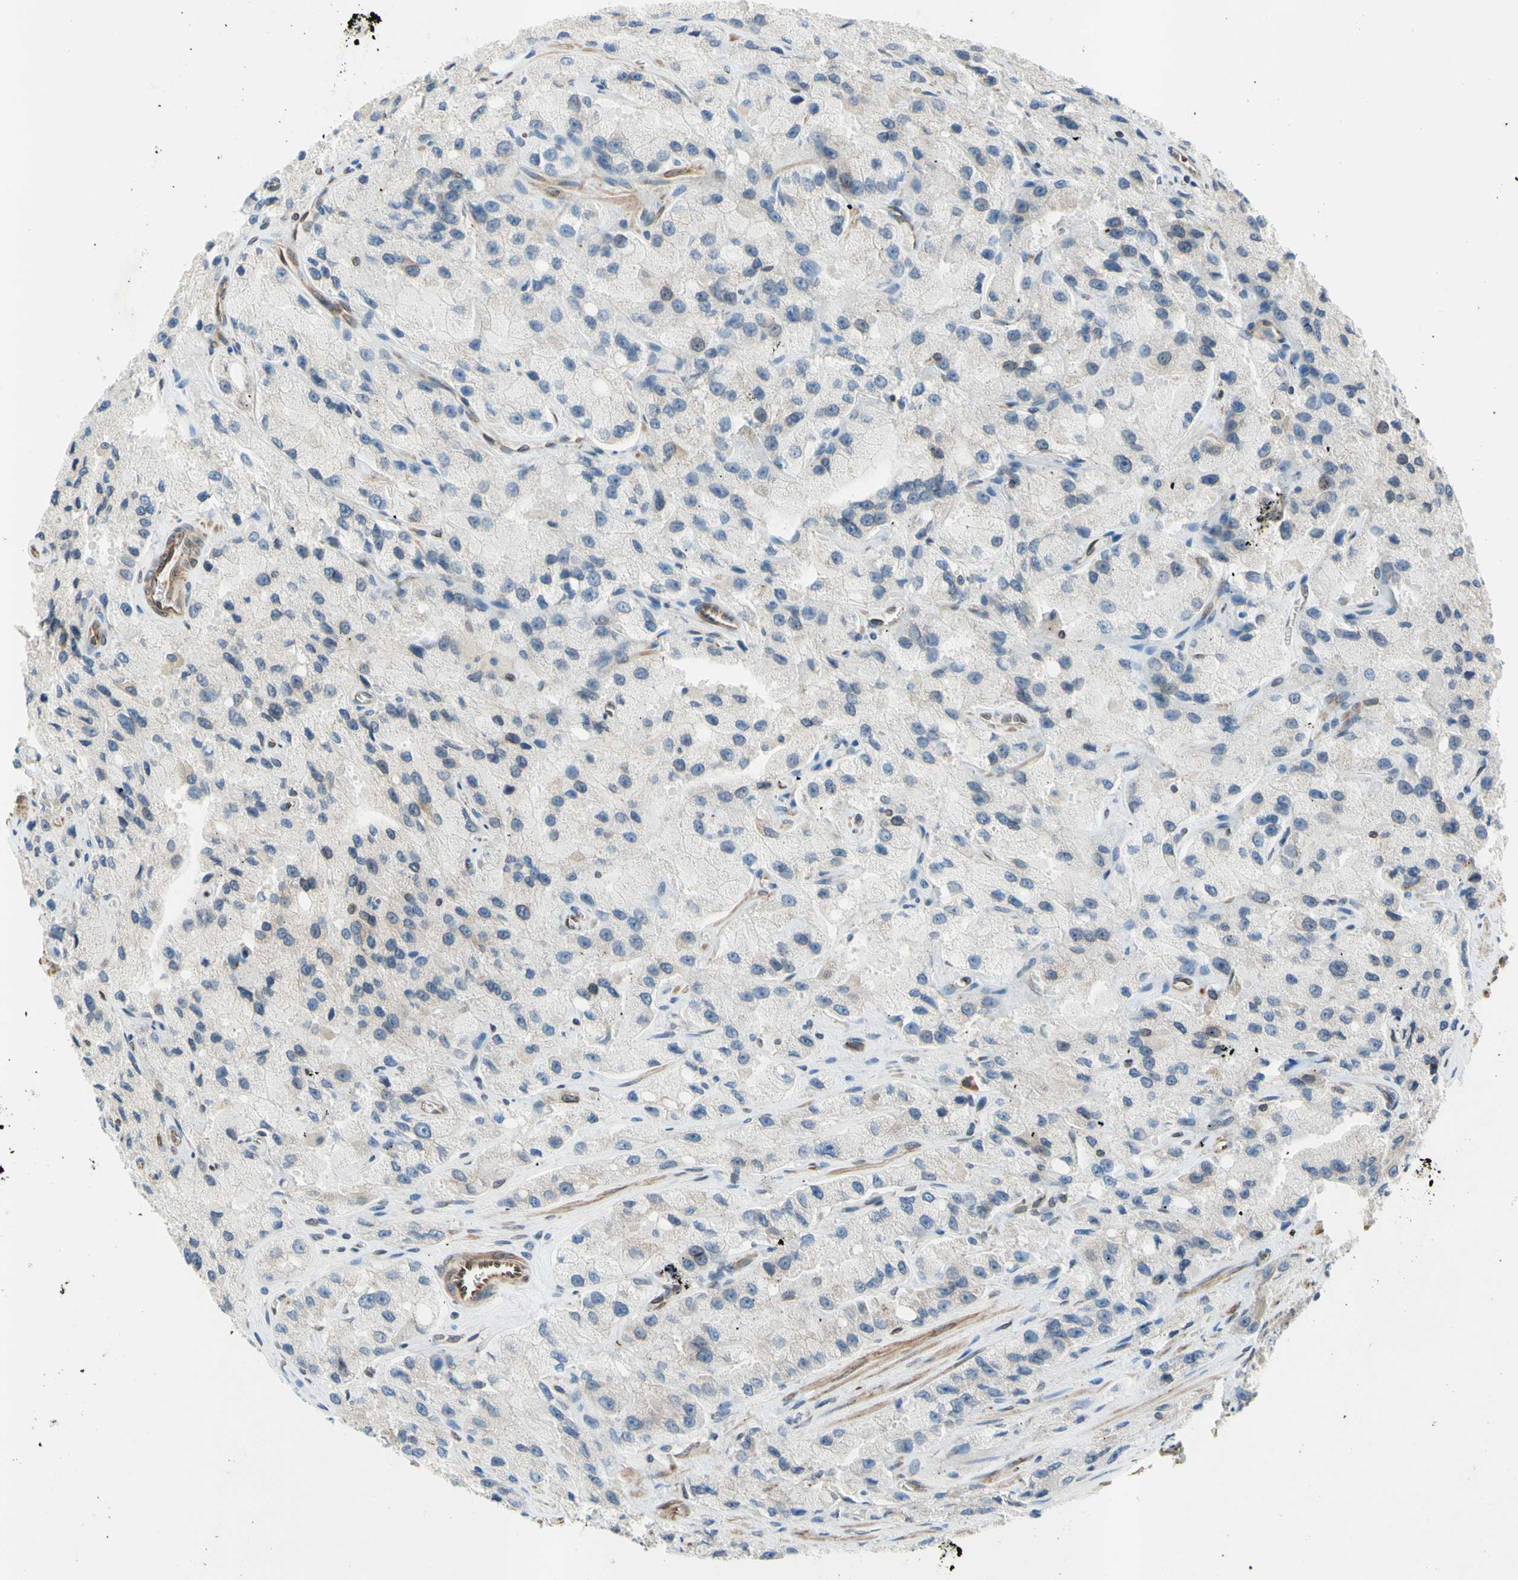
{"staining": {"intensity": "negative", "quantity": "none", "location": "none"}, "tissue": "prostate cancer", "cell_type": "Tumor cells", "image_type": "cancer", "snomed": [{"axis": "morphology", "description": "Adenocarcinoma, High grade"}, {"axis": "topography", "description": "Prostate"}], "caption": "Immunohistochemistry of prostate cancer shows no expression in tumor cells.", "gene": "TRAF2", "patient": {"sex": "male", "age": 58}}